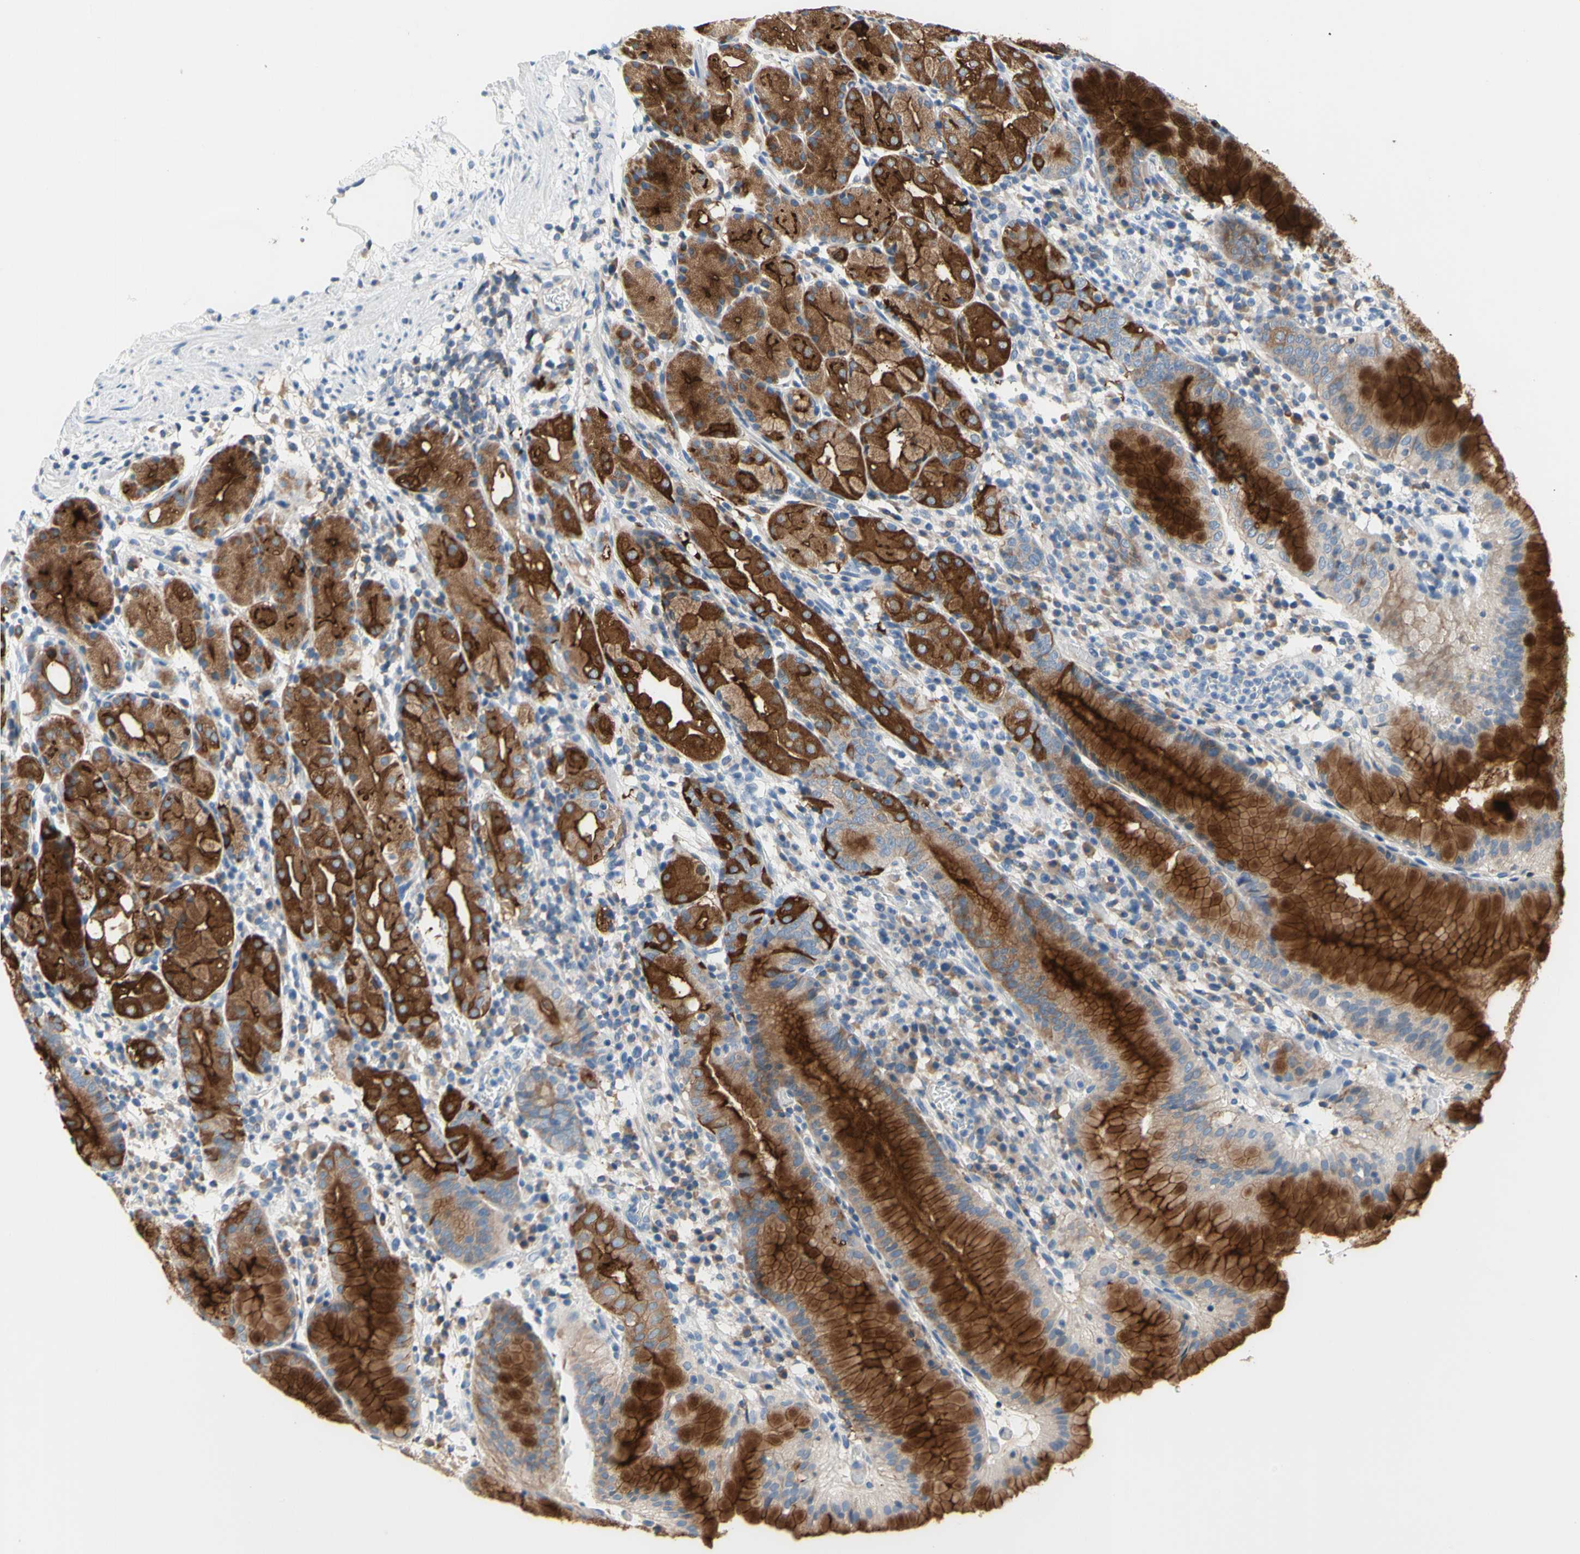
{"staining": {"intensity": "strong", "quantity": ">75%", "location": "cytoplasmic/membranous"}, "tissue": "stomach", "cell_type": "Glandular cells", "image_type": "normal", "snomed": [{"axis": "morphology", "description": "Normal tissue, NOS"}, {"axis": "topography", "description": "Stomach"}, {"axis": "topography", "description": "Stomach, lower"}], "caption": "Protein expression analysis of normal stomach shows strong cytoplasmic/membranous expression in about >75% of glandular cells. The staining was performed using DAB (3,3'-diaminobenzidine), with brown indicating positive protein expression. Nuclei are stained blue with hematoxylin.", "gene": "MUC1", "patient": {"sex": "female", "age": 75}}